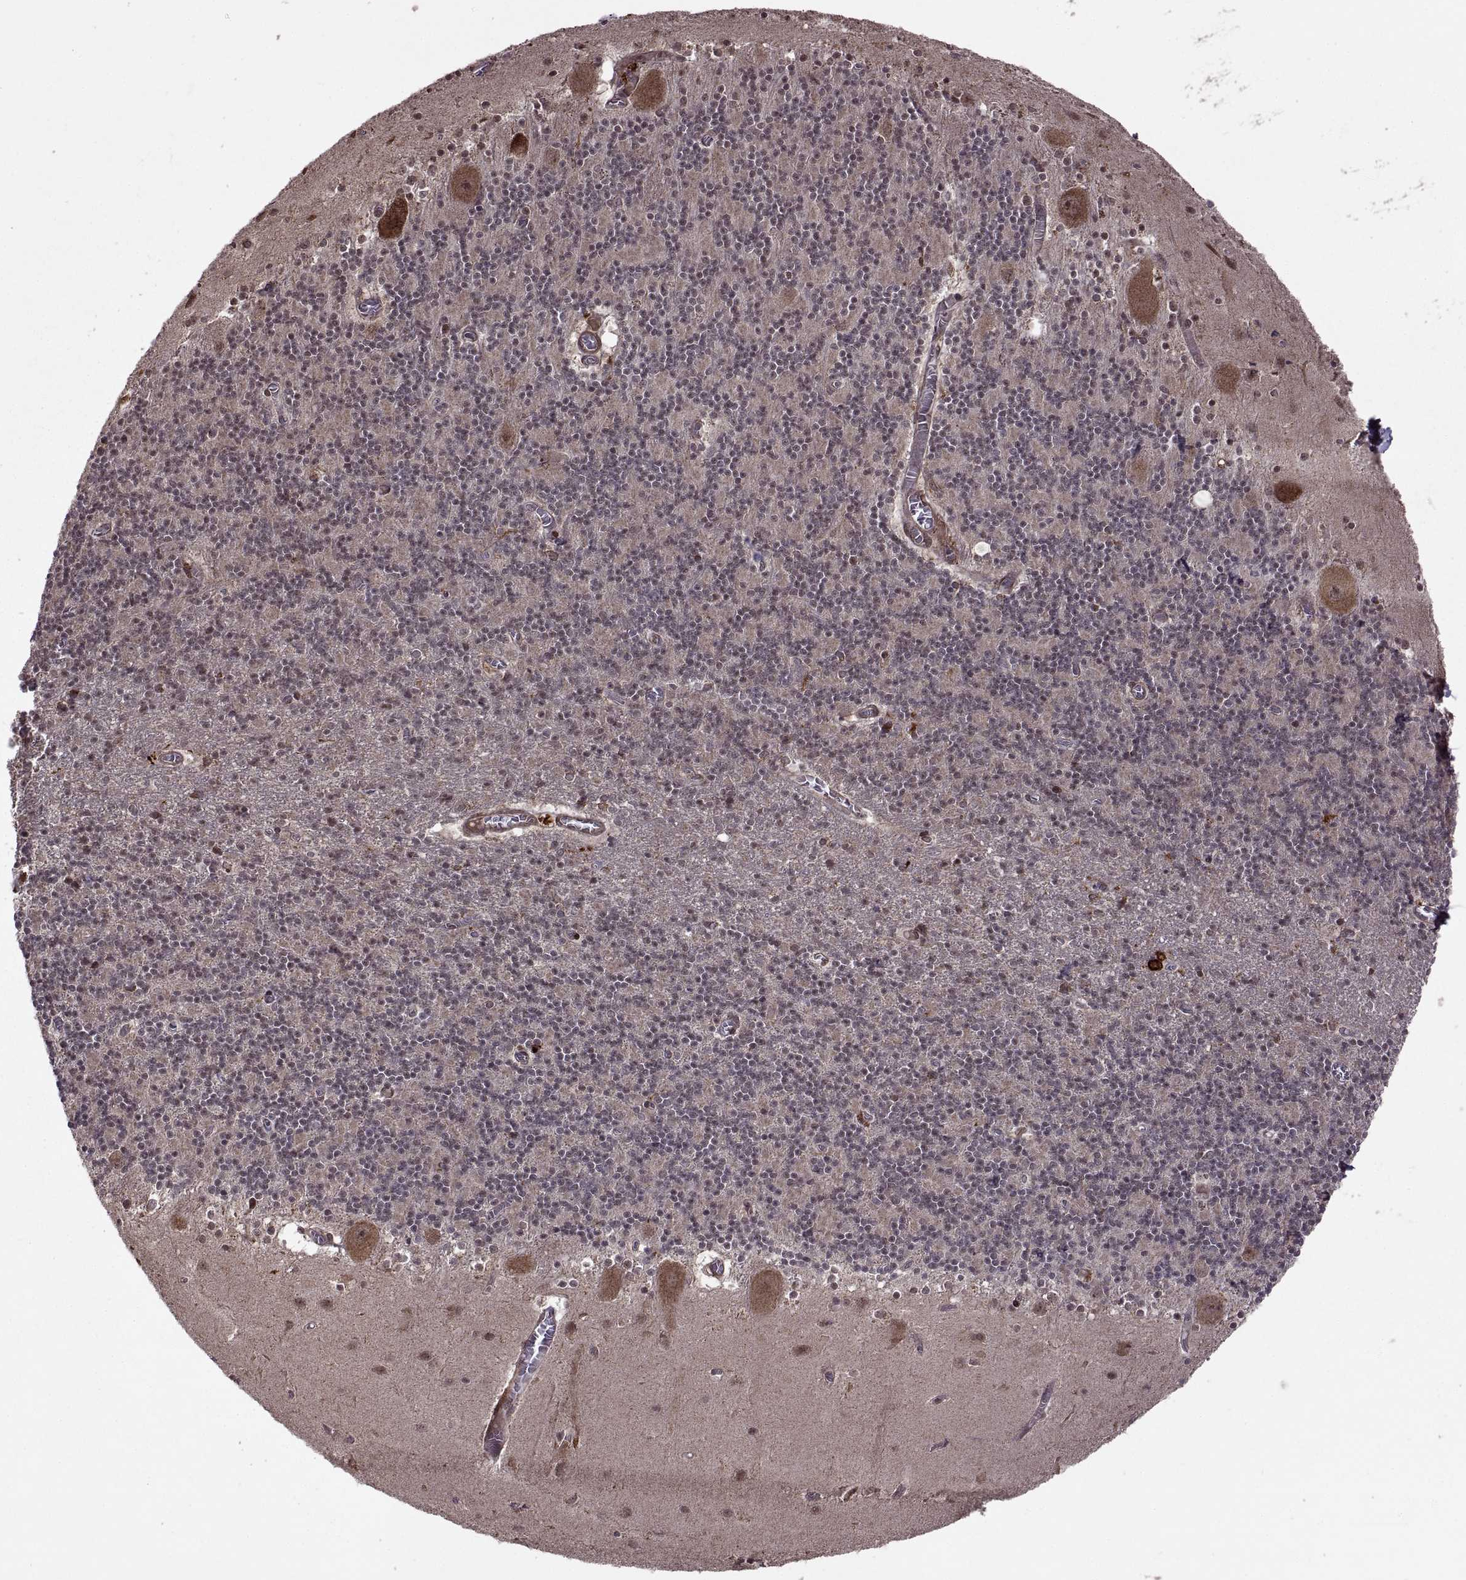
{"staining": {"intensity": "weak", "quantity": "<25%", "location": "cytoplasmic/membranous"}, "tissue": "cerebellum", "cell_type": "Cells in granular layer", "image_type": "normal", "snomed": [{"axis": "morphology", "description": "Normal tissue, NOS"}, {"axis": "topography", "description": "Cerebellum"}], "caption": "Cells in granular layer show no significant protein staining in normal cerebellum.", "gene": "PTOV1", "patient": {"sex": "male", "age": 70}}